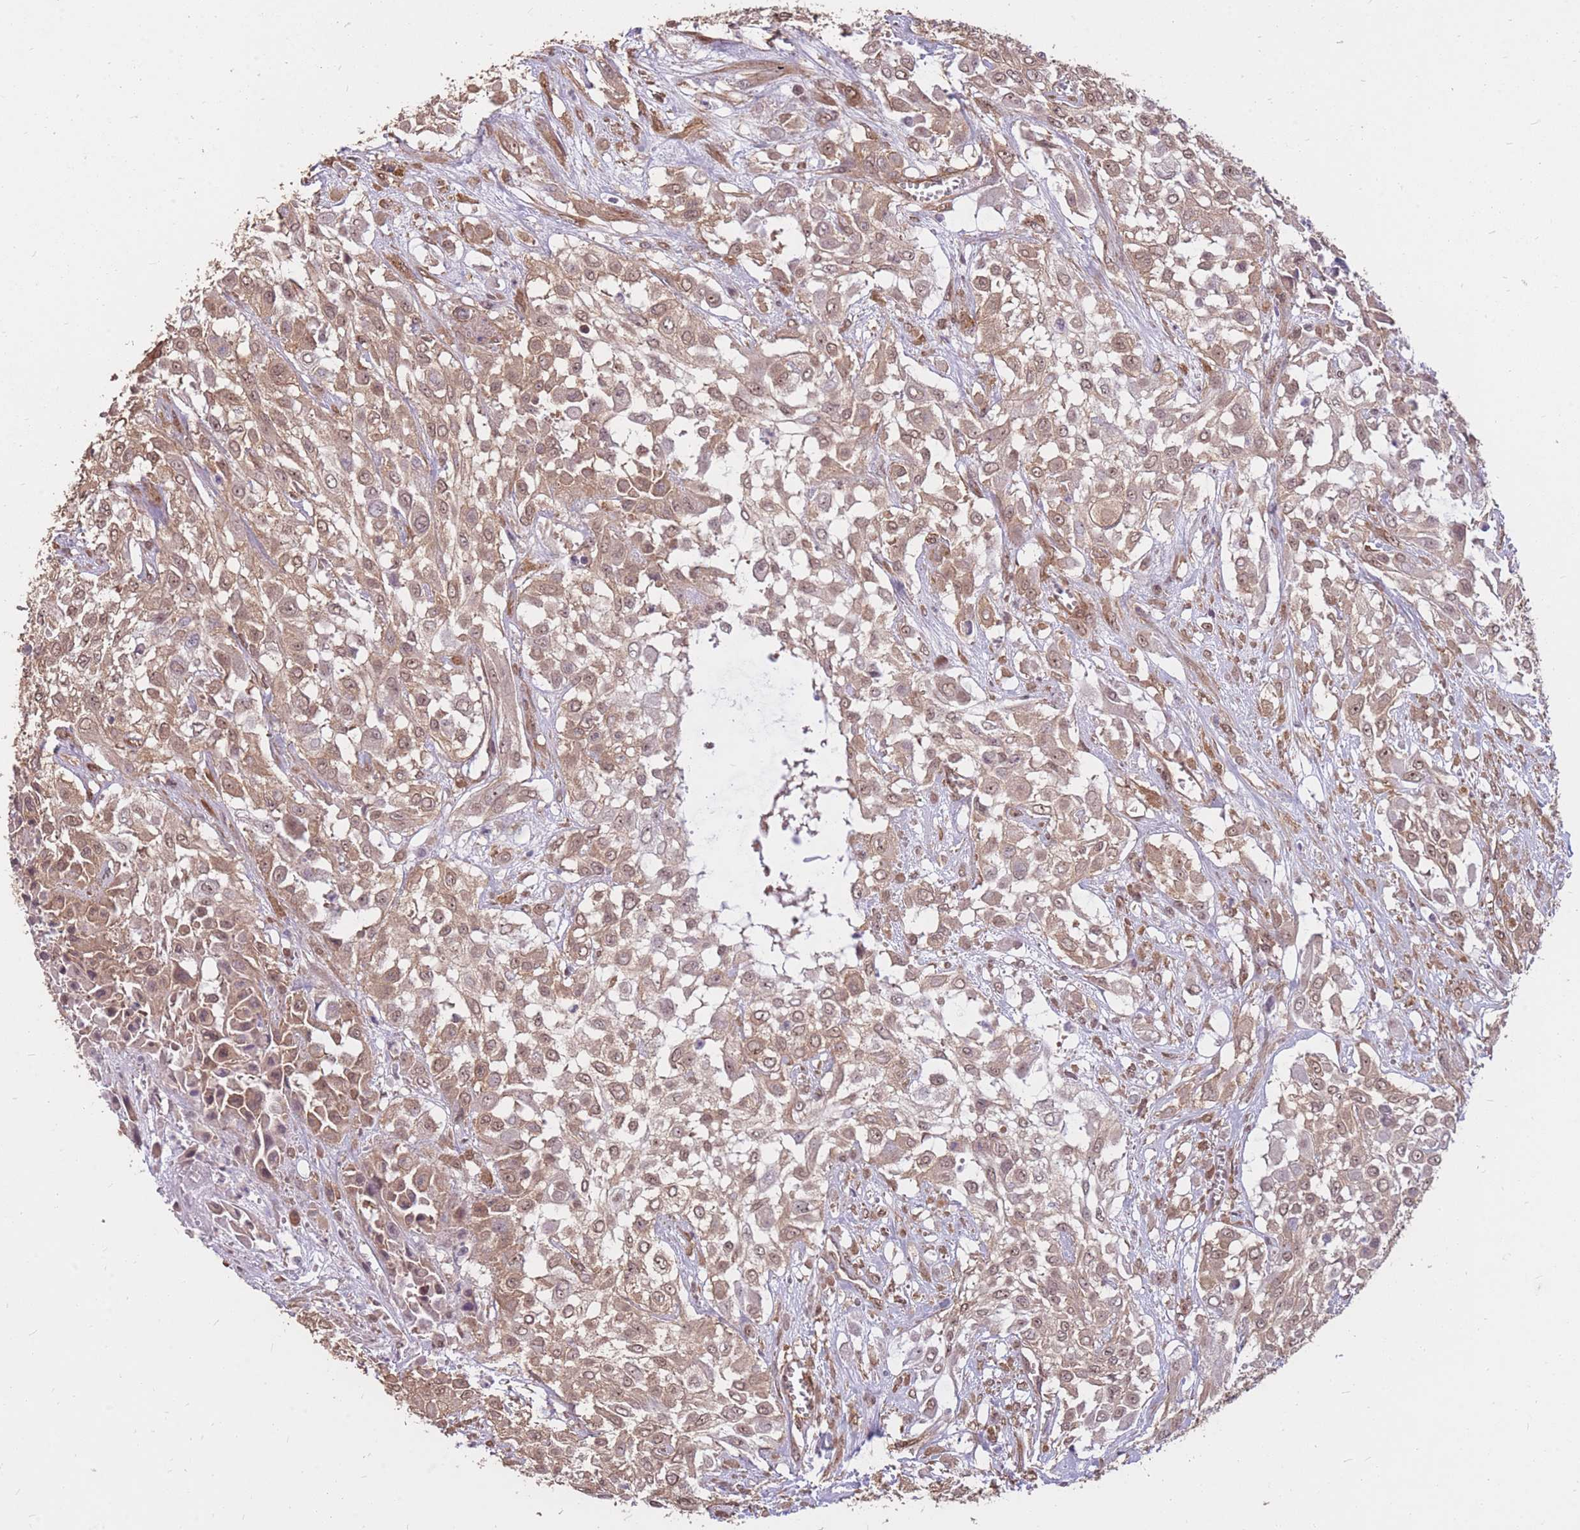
{"staining": {"intensity": "moderate", "quantity": ">75%", "location": "cytoplasmic/membranous,nuclear"}, "tissue": "urothelial cancer", "cell_type": "Tumor cells", "image_type": "cancer", "snomed": [{"axis": "morphology", "description": "Urothelial carcinoma, High grade"}, {"axis": "topography", "description": "Urinary bladder"}], "caption": "Urothelial carcinoma (high-grade) stained for a protein exhibits moderate cytoplasmic/membranous and nuclear positivity in tumor cells. (DAB = brown stain, brightfield microscopy at high magnification).", "gene": "DYNC1LI2", "patient": {"sex": "male", "age": 57}}